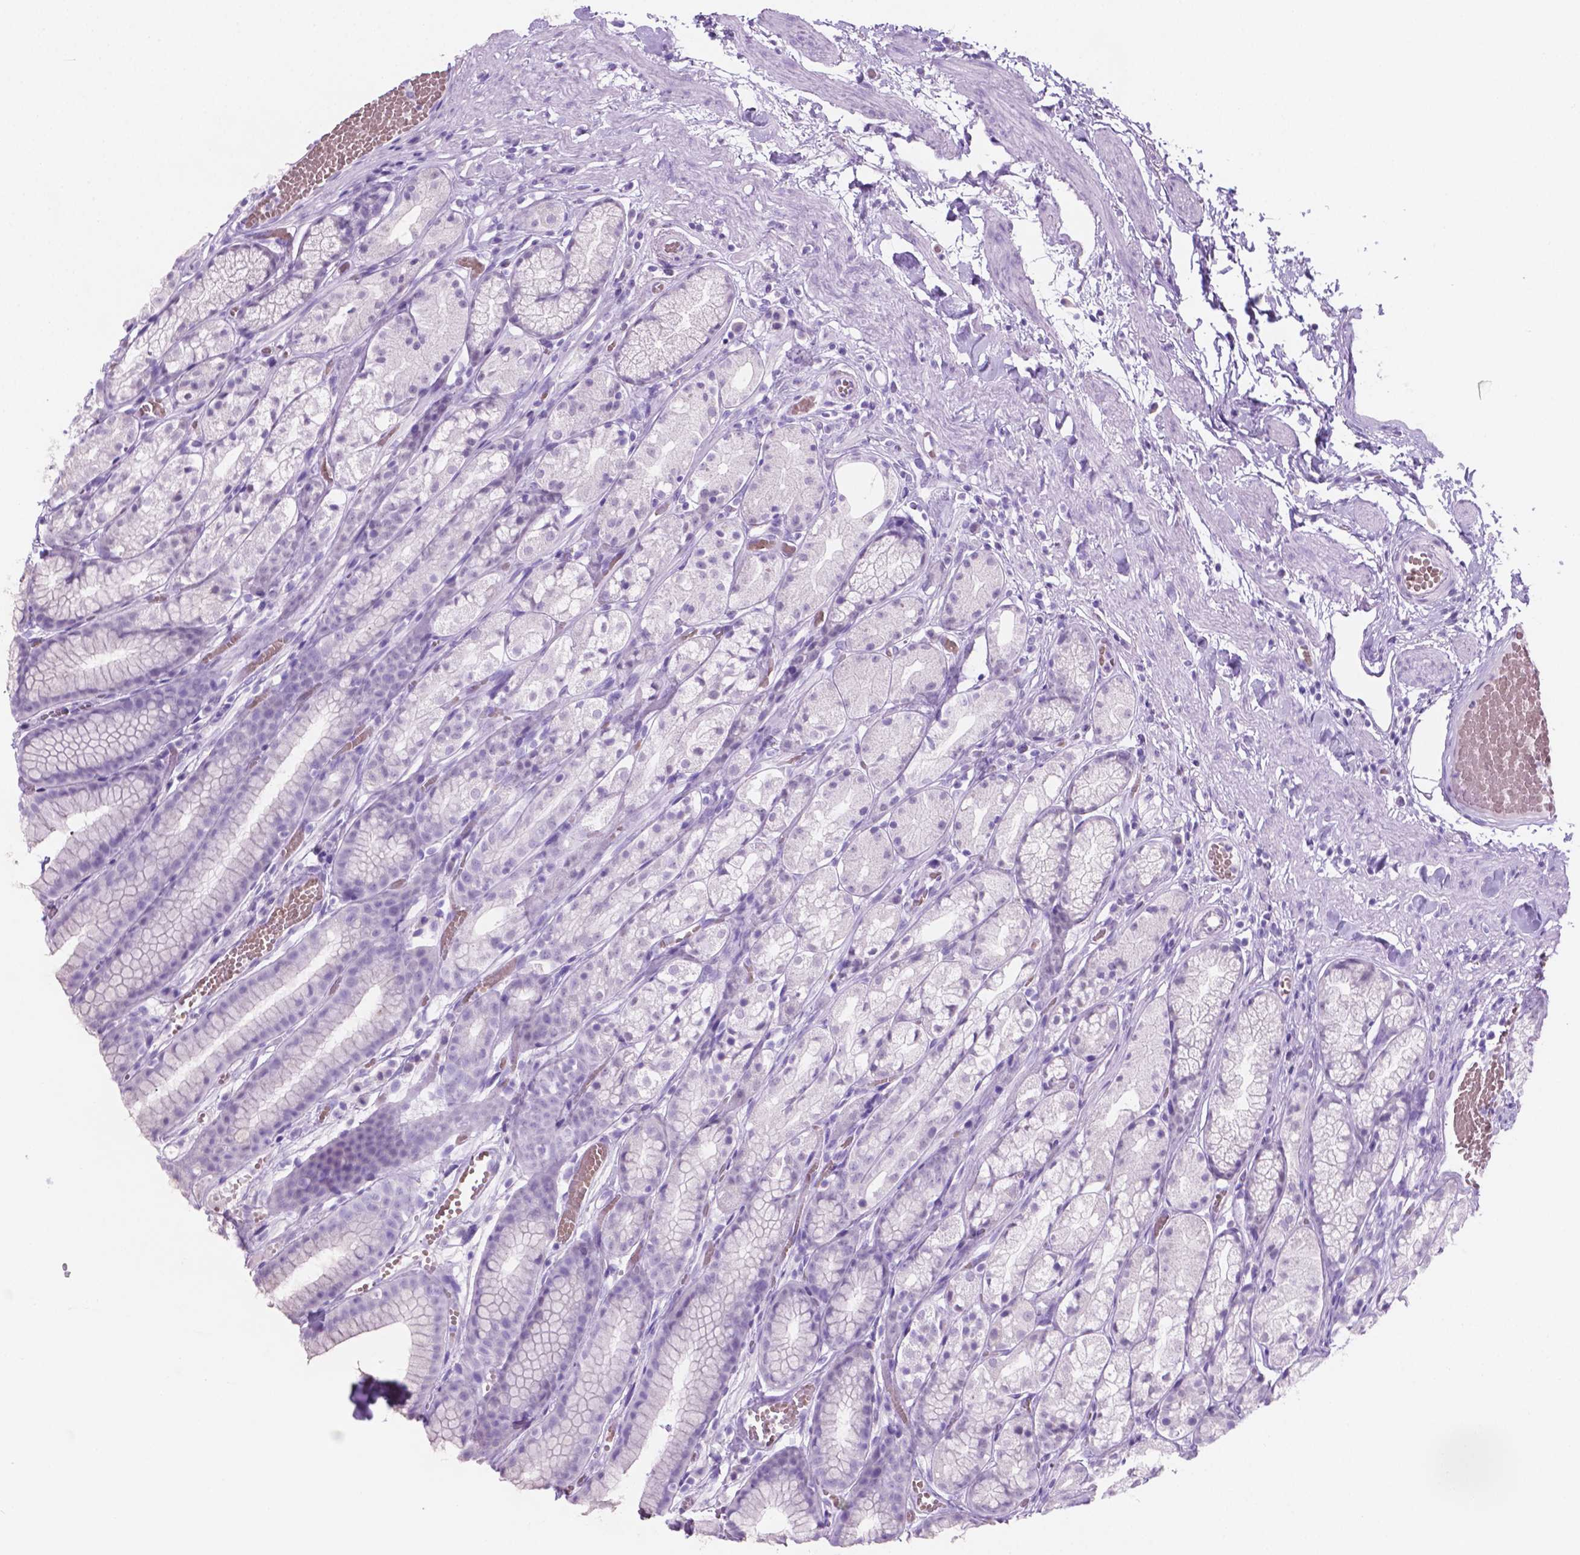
{"staining": {"intensity": "negative", "quantity": "none", "location": "none"}, "tissue": "stomach", "cell_type": "Glandular cells", "image_type": "normal", "snomed": [{"axis": "morphology", "description": "Normal tissue, NOS"}, {"axis": "topography", "description": "Stomach"}], "caption": "Glandular cells are negative for brown protein staining in benign stomach. (DAB (3,3'-diaminobenzidine) immunohistochemistry (IHC), high magnification).", "gene": "GRIN2B", "patient": {"sex": "male", "age": 70}}